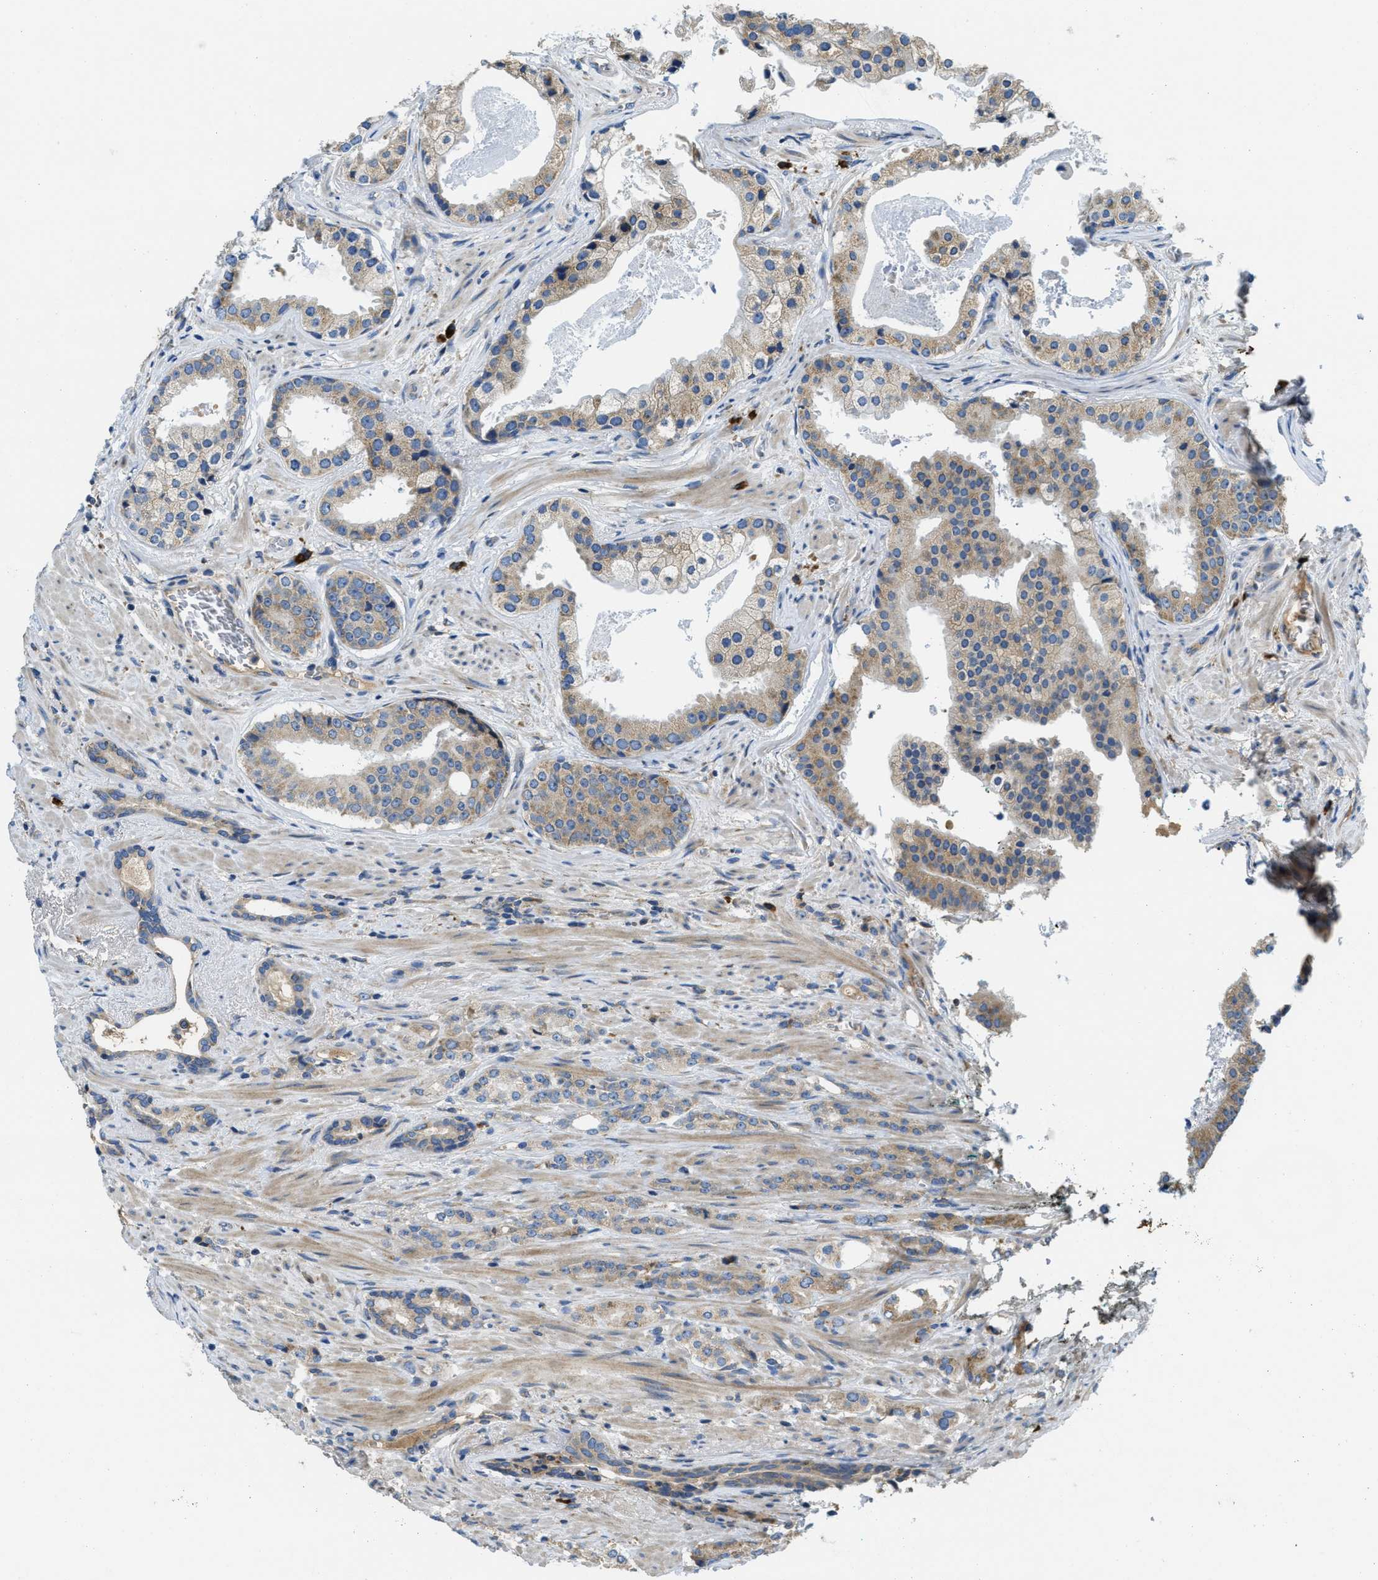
{"staining": {"intensity": "weak", "quantity": ">75%", "location": "cytoplasmic/membranous"}, "tissue": "prostate cancer", "cell_type": "Tumor cells", "image_type": "cancer", "snomed": [{"axis": "morphology", "description": "Adenocarcinoma, High grade"}, {"axis": "topography", "description": "Prostate"}], "caption": "About >75% of tumor cells in prostate high-grade adenocarcinoma display weak cytoplasmic/membranous protein staining as visualized by brown immunohistochemical staining.", "gene": "SSR1", "patient": {"sex": "male", "age": 71}}